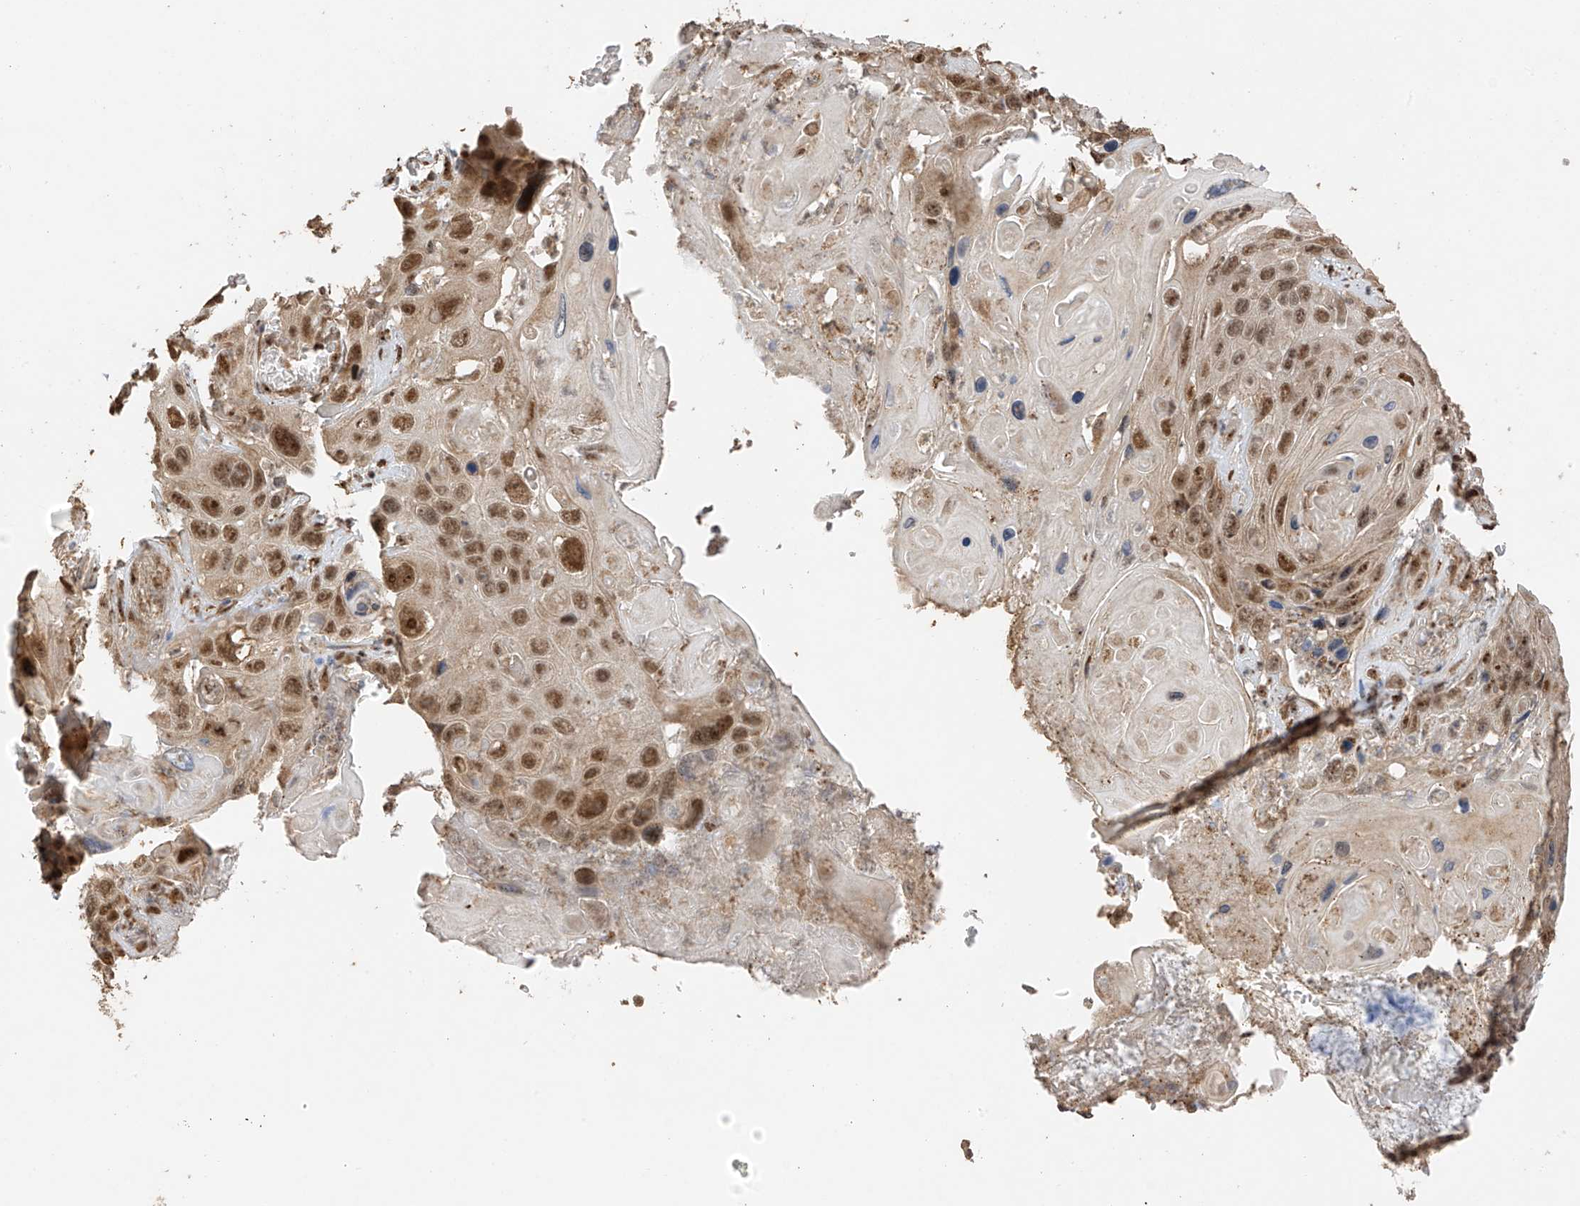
{"staining": {"intensity": "strong", "quantity": ">75%", "location": "nuclear"}, "tissue": "skin cancer", "cell_type": "Tumor cells", "image_type": "cancer", "snomed": [{"axis": "morphology", "description": "Squamous cell carcinoma, NOS"}, {"axis": "topography", "description": "Skin"}], "caption": "An image showing strong nuclear positivity in about >75% of tumor cells in skin squamous cell carcinoma, as visualized by brown immunohistochemical staining.", "gene": "ERLEC1", "patient": {"sex": "male", "age": 55}}